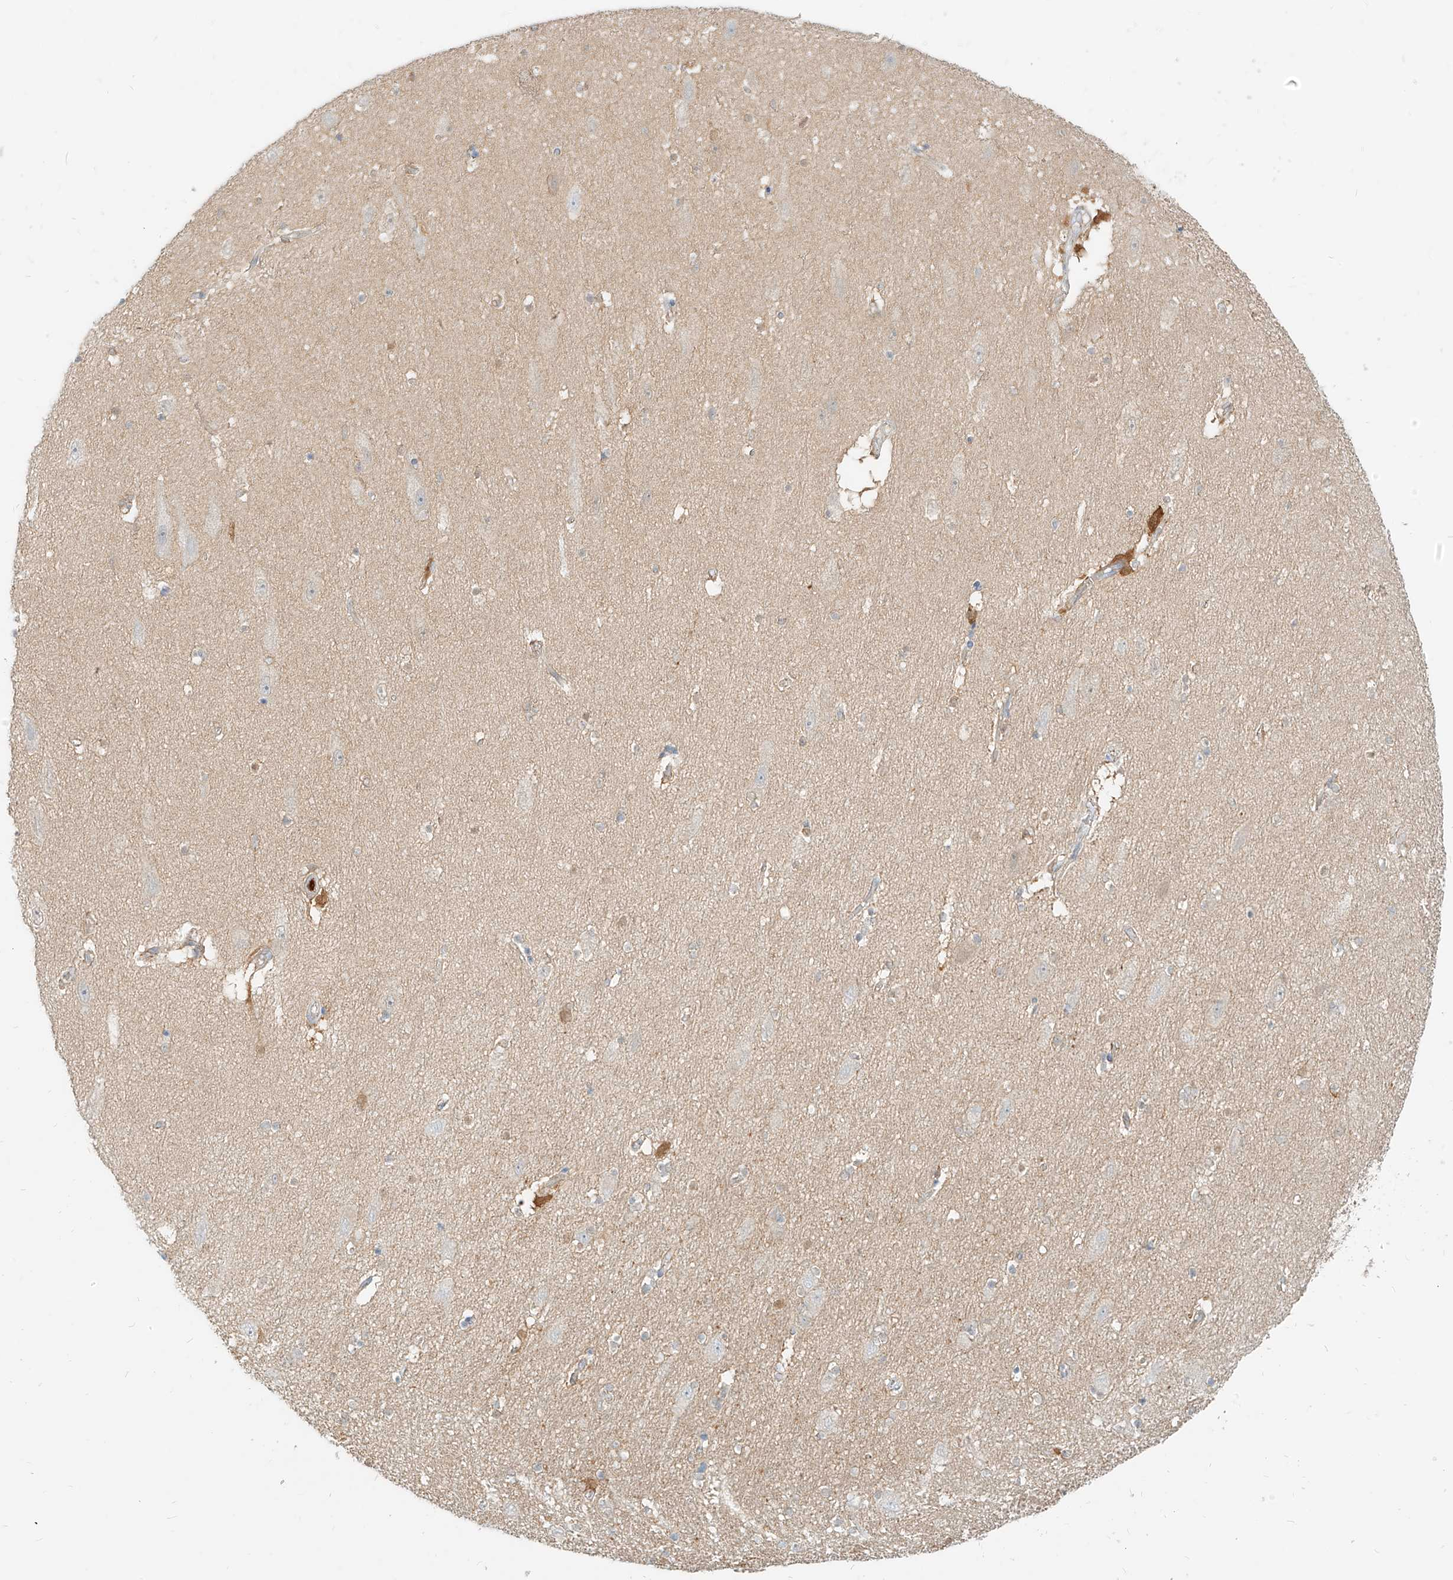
{"staining": {"intensity": "weak", "quantity": "<25%", "location": "cytoplasmic/membranous"}, "tissue": "hippocampus", "cell_type": "Glial cells", "image_type": "normal", "snomed": [{"axis": "morphology", "description": "Normal tissue, NOS"}, {"axis": "topography", "description": "Hippocampus"}], "caption": "Immunohistochemical staining of normal hippocampus exhibits no significant expression in glial cells. Nuclei are stained in blue.", "gene": "PGD", "patient": {"sex": "female", "age": 54}}